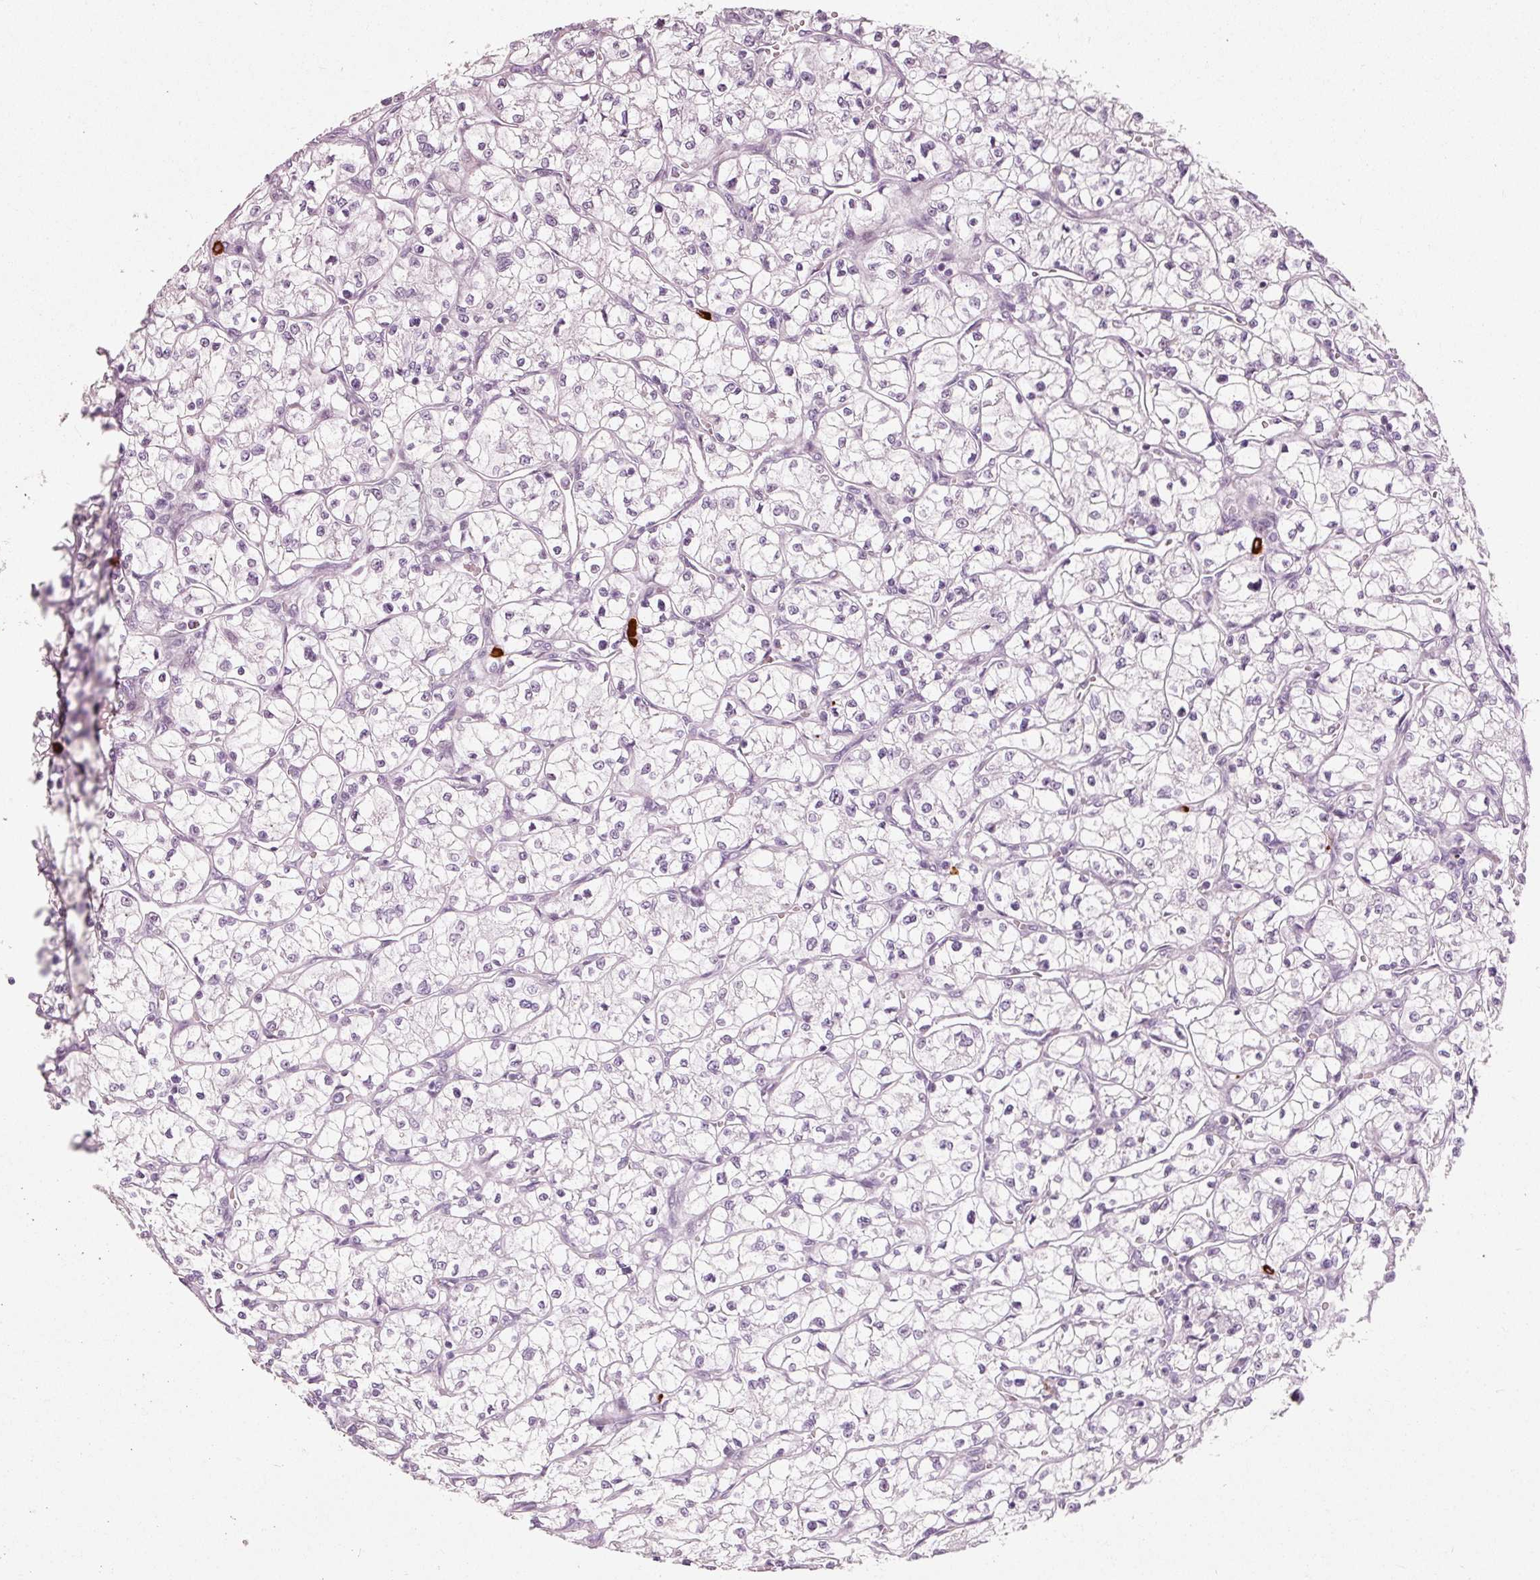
{"staining": {"intensity": "negative", "quantity": "none", "location": "none"}, "tissue": "renal cancer", "cell_type": "Tumor cells", "image_type": "cancer", "snomed": [{"axis": "morphology", "description": "Adenocarcinoma, NOS"}, {"axis": "topography", "description": "Kidney"}], "caption": "Adenocarcinoma (renal) stained for a protein using IHC demonstrates no positivity tumor cells.", "gene": "MXRA8", "patient": {"sex": "female", "age": 64}}